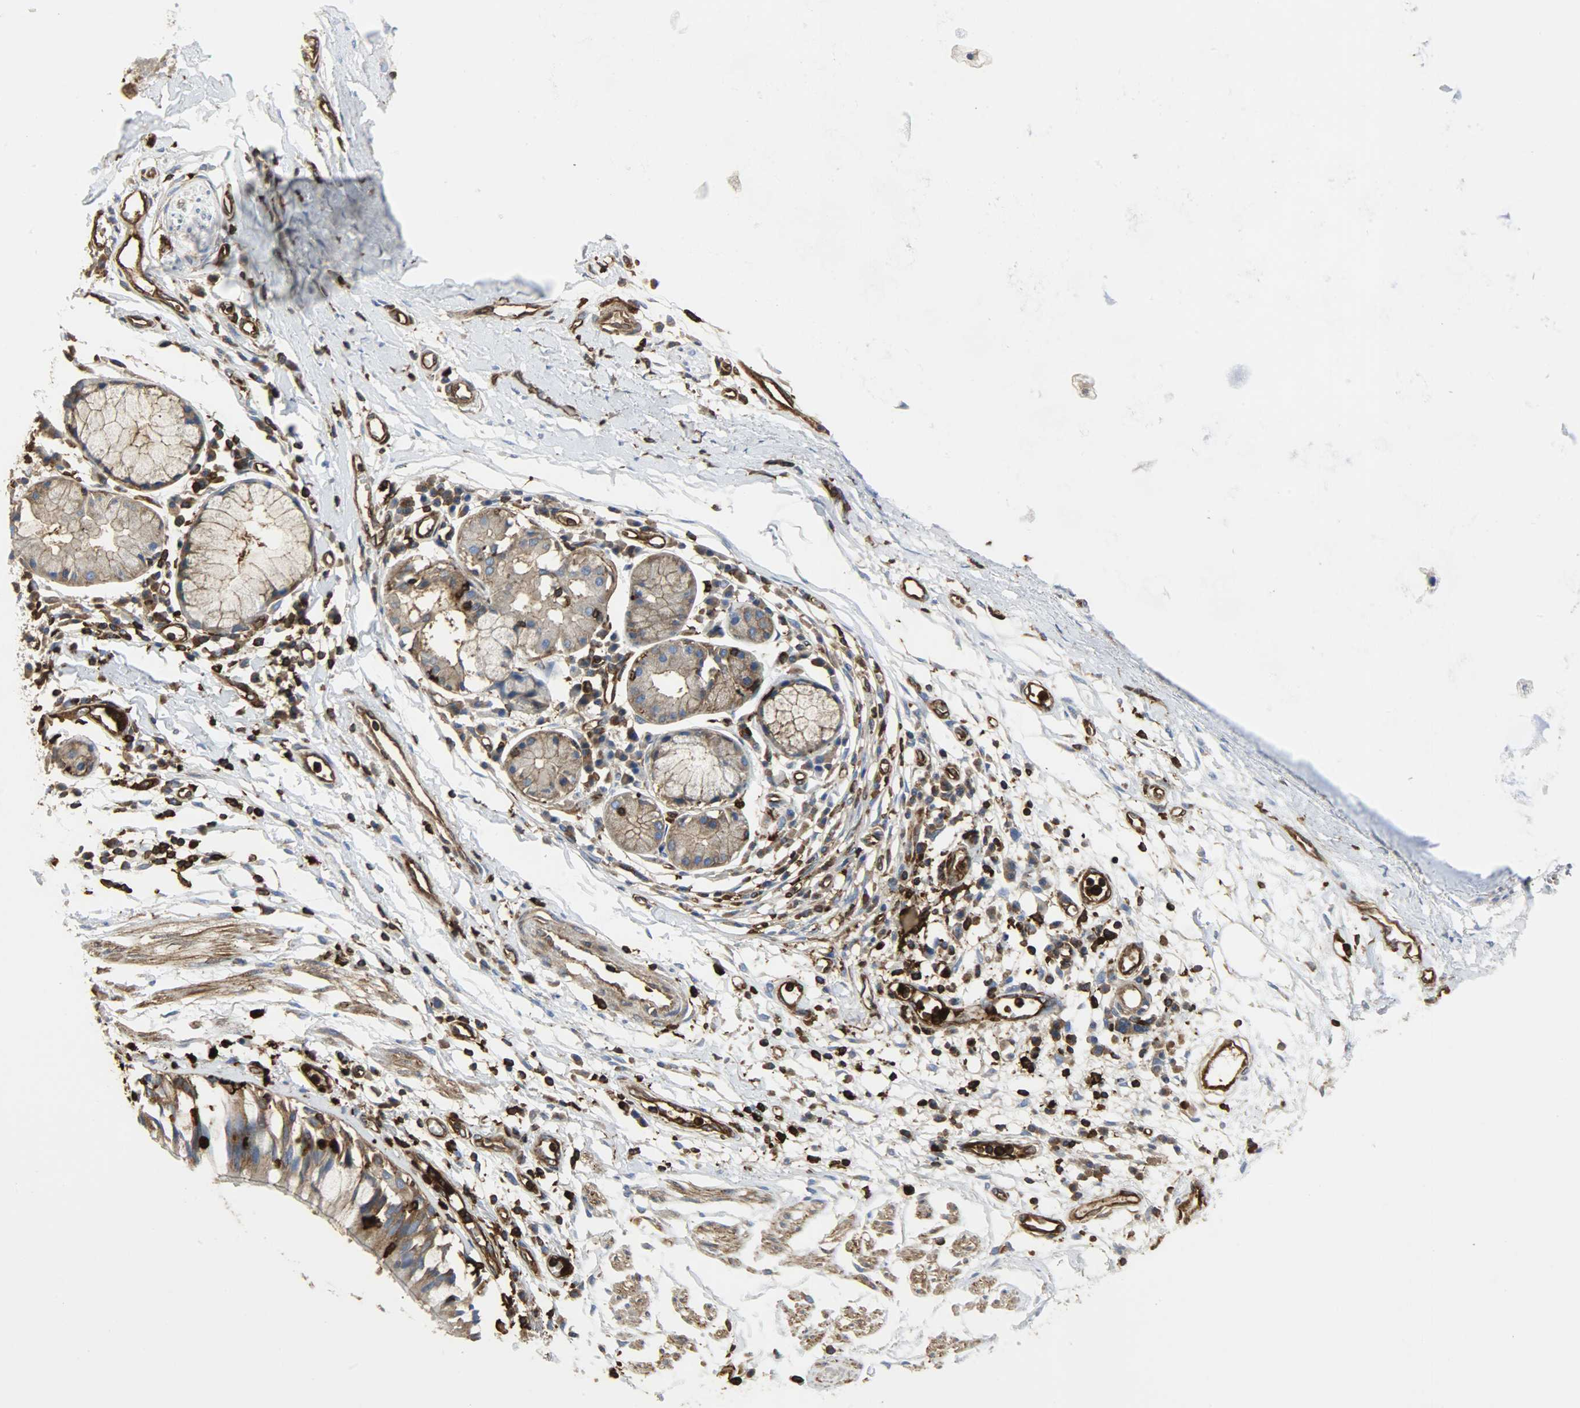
{"staining": {"intensity": "moderate", "quantity": ">75%", "location": "cytoplasmic/membranous"}, "tissue": "adipose tissue", "cell_type": "Adipocytes", "image_type": "normal", "snomed": [{"axis": "morphology", "description": "Normal tissue, NOS"}, {"axis": "morphology", "description": "Adenocarcinoma, NOS"}, {"axis": "topography", "description": "Cartilage tissue"}, {"axis": "topography", "description": "Bronchus"}, {"axis": "topography", "description": "Lung"}], "caption": "A high-resolution photomicrograph shows immunohistochemistry (IHC) staining of benign adipose tissue, which displays moderate cytoplasmic/membranous positivity in approximately >75% of adipocytes.", "gene": "VASP", "patient": {"sex": "female", "age": 67}}